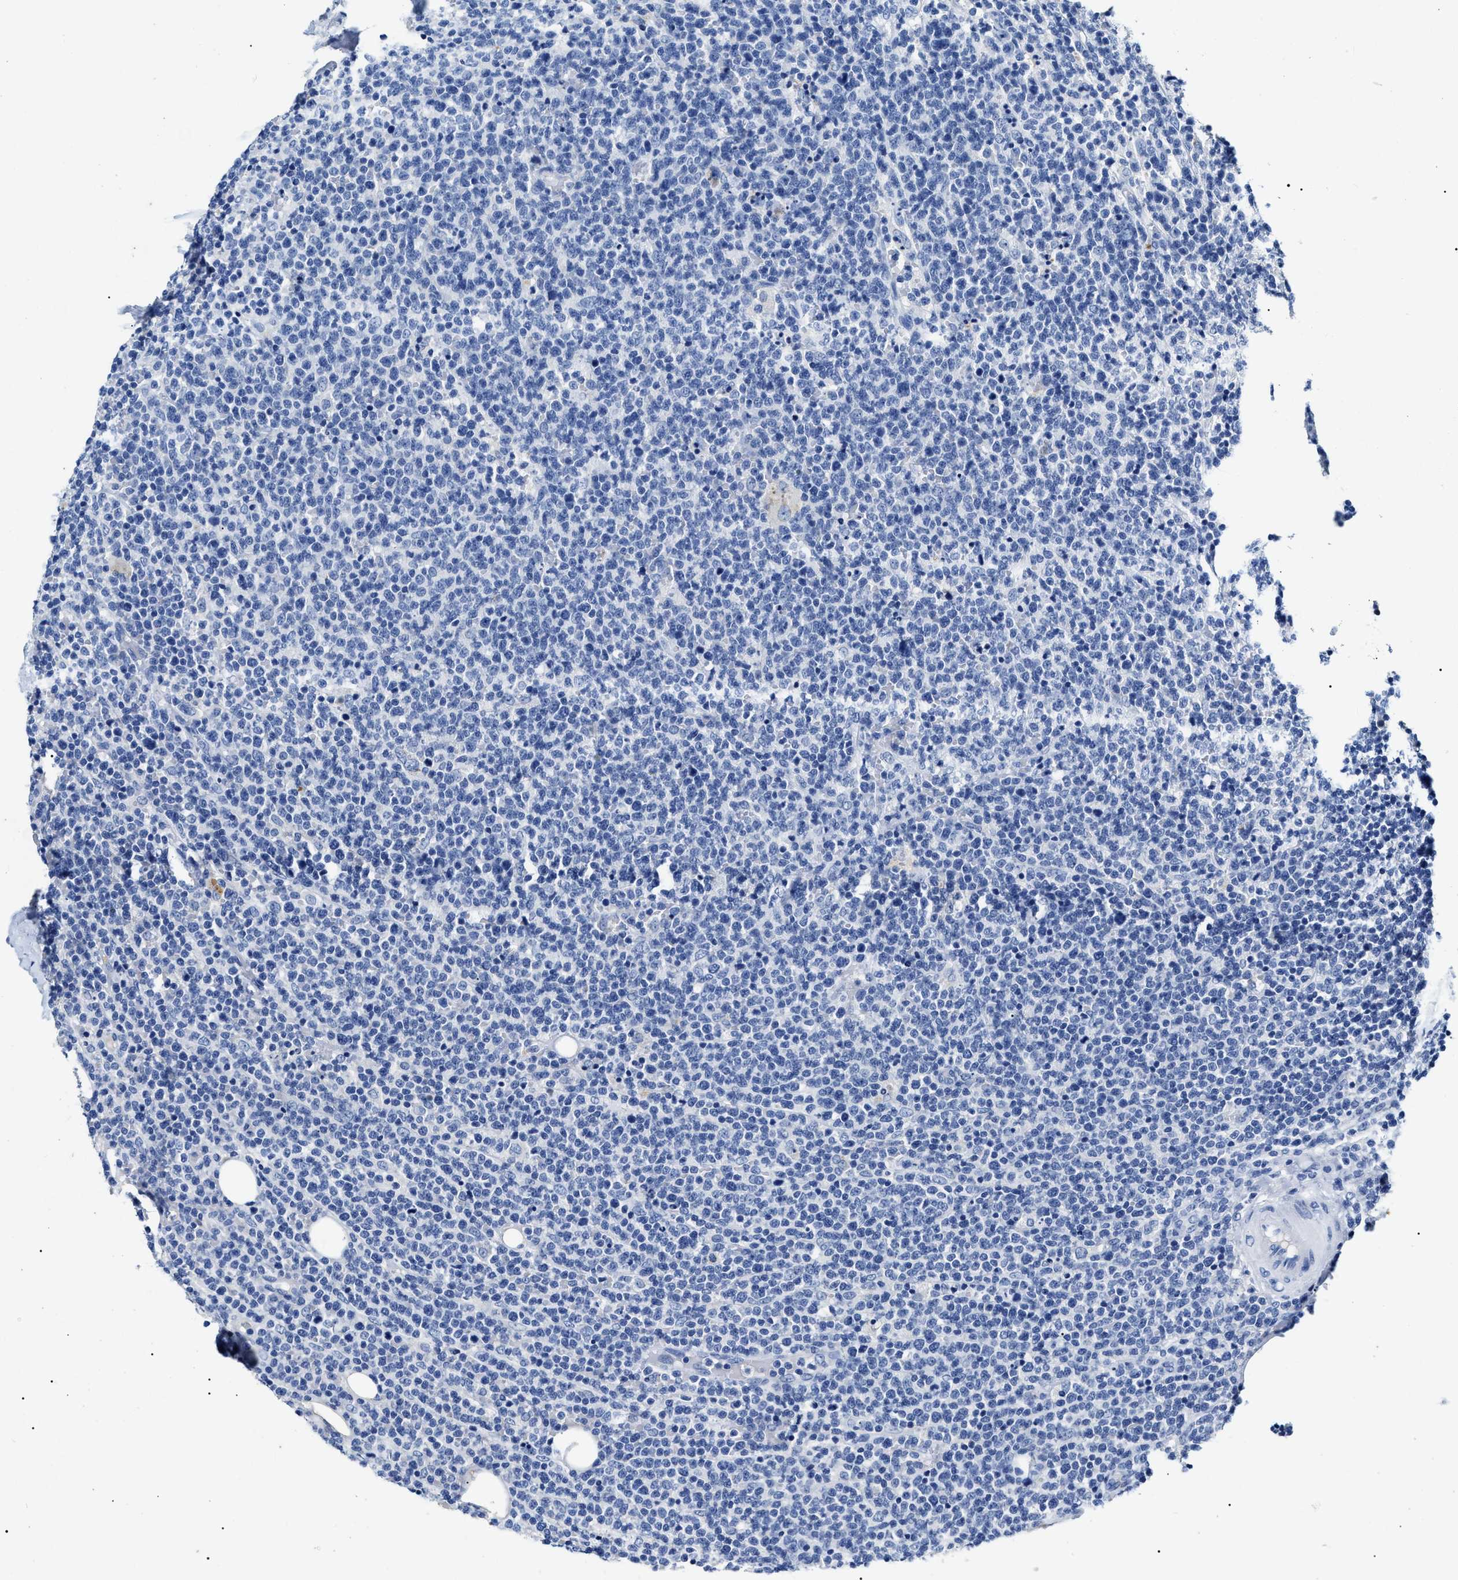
{"staining": {"intensity": "negative", "quantity": "none", "location": "none"}, "tissue": "lymphoma", "cell_type": "Tumor cells", "image_type": "cancer", "snomed": [{"axis": "morphology", "description": "Malignant lymphoma, non-Hodgkin's type, High grade"}, {"axis": "topography", "description": "Lymph node"}], "caption": "The IHC micrograph has no significant staining in tumor cells of malignant lymphoma, non-Hodgkin's type (high-grade) tissue.", "gene": "LRRC8E", "patient": {"sex": "male", "age": 61}}